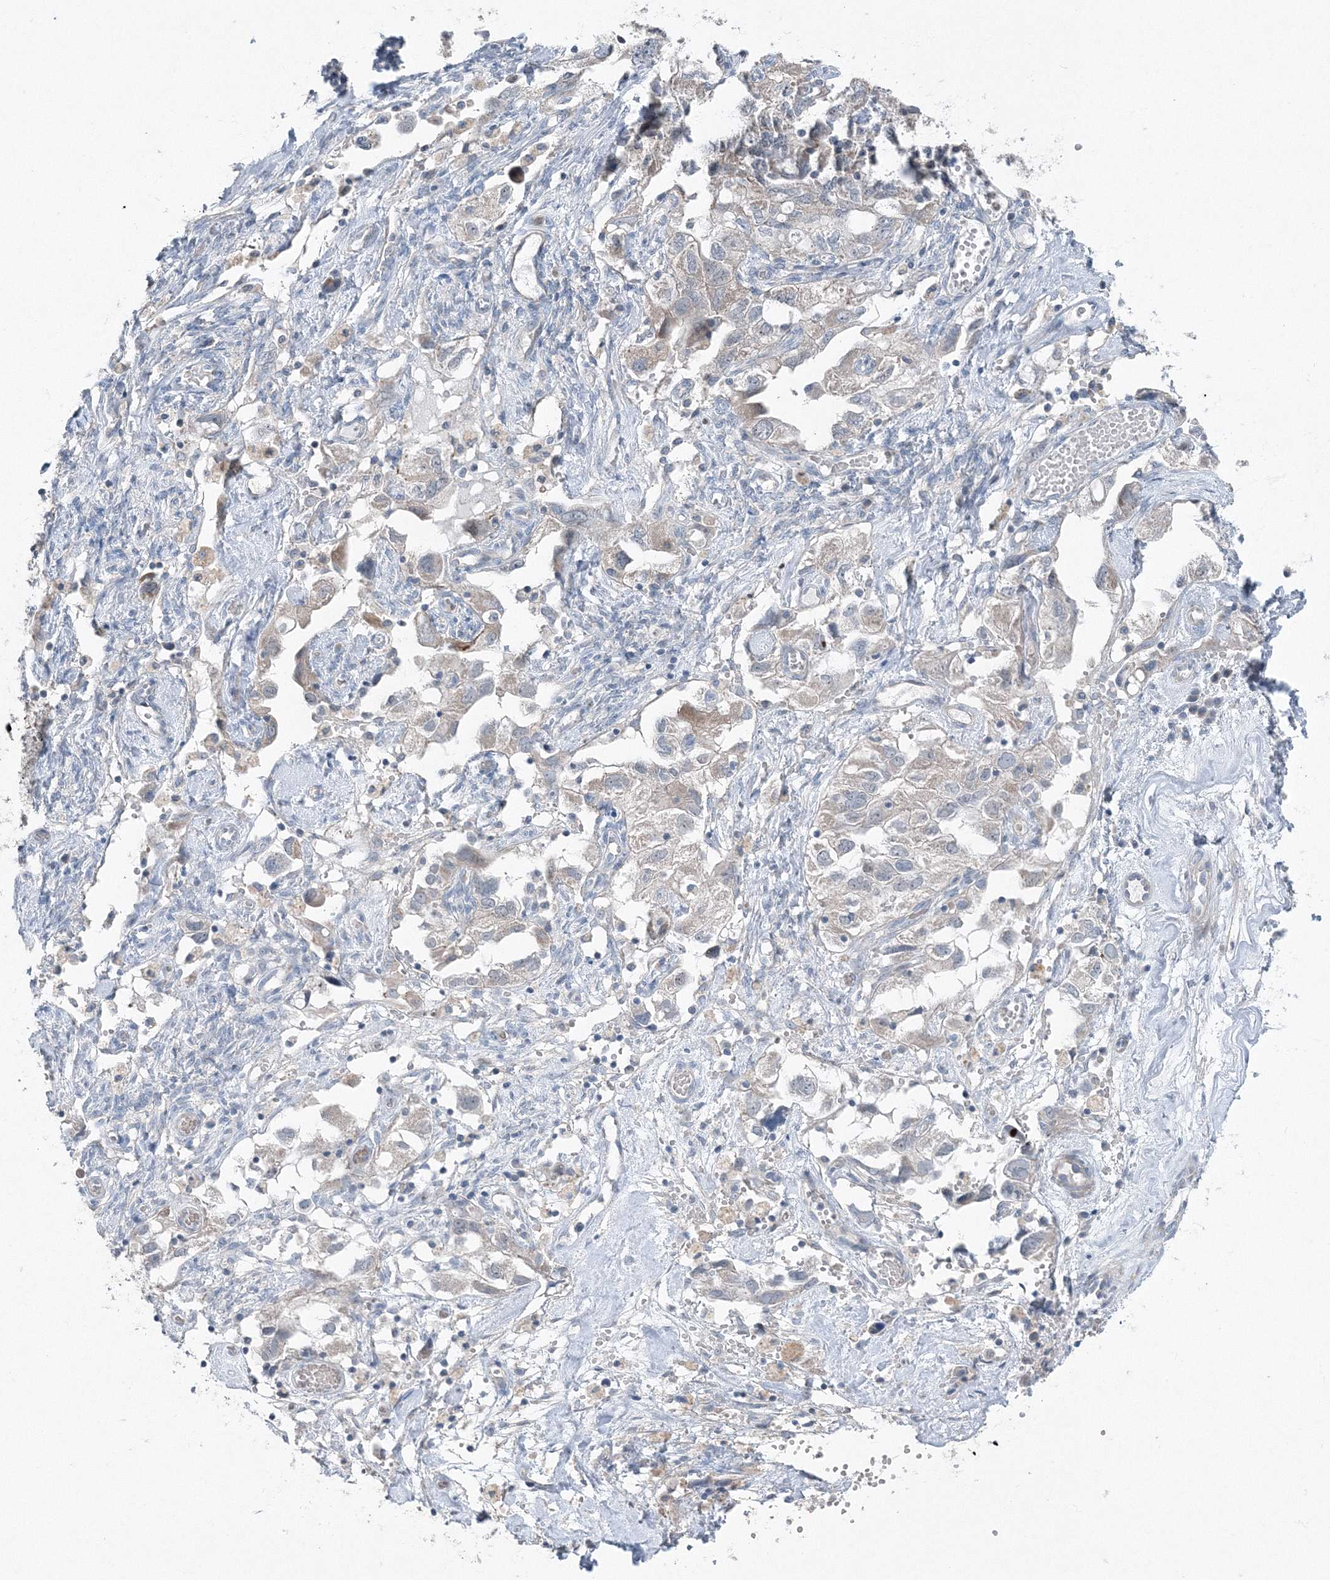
{"staining": {"intensity": "negative", "quantity": "none", "location": "none"}, "tissue": "ovarian cancer", "cell_type": "Tumor cells", "image_type": "cancer", "snomed": [{"axis": "morphology", "description": "Carcinoma, NOS"}, {"axis": "morphology", "description": "Cystadenocarcinoma, serous, NOS"}, {"axis": "topography", "description": "Ovary"}], "caption": "IHC histopathology image of human ovarian cancer (carcinoma) stained for a protein (brown), which reveals no positivity in tumor cells.", "gene": "AASDH", "patient": {"sex": "female", "age": 69}}